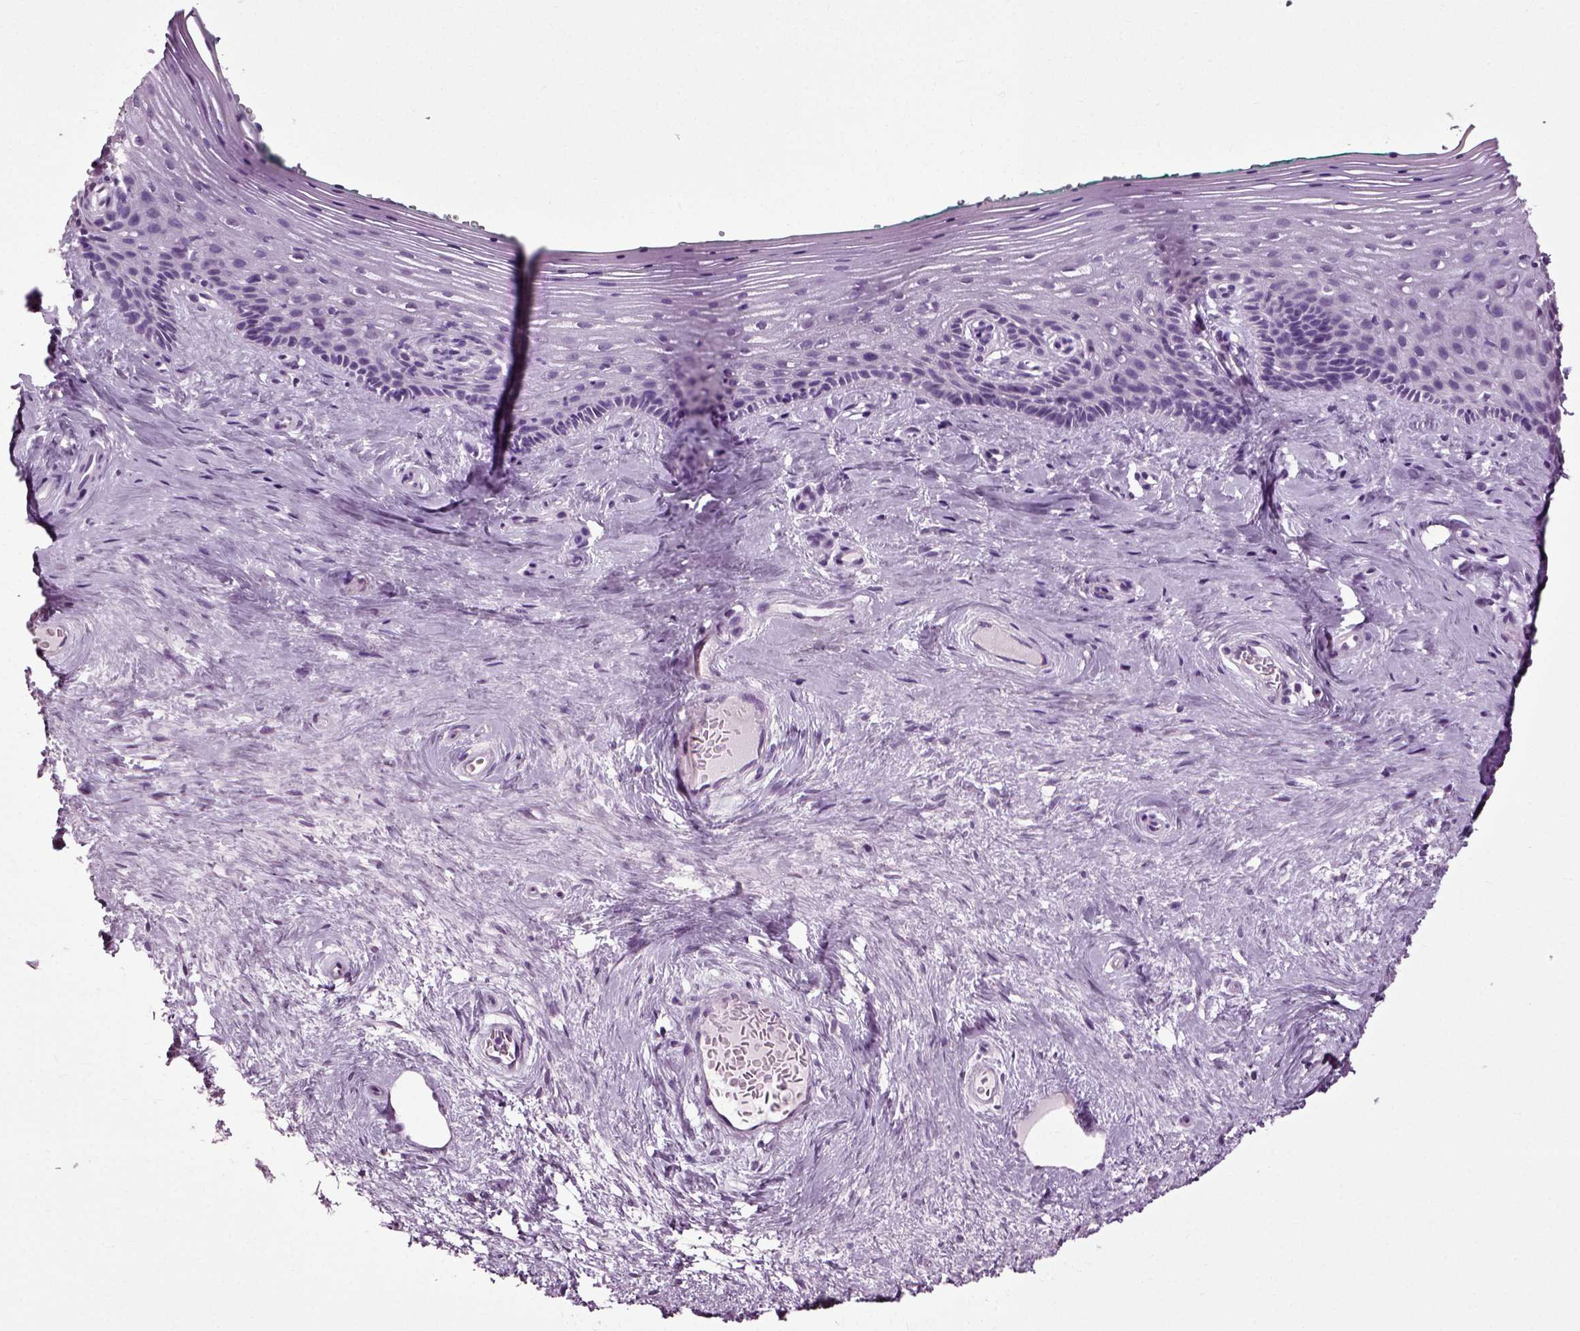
{"staining": {"intensity": "negative", "quantity": "none", "location": "none"}, "tissue": "vagina", "cell_type": "Squamous epithelial cells", "image_type": "normal", "snomed": [{"axis": "morphology", "description": "Normal tissue, NOS"}, {"axis": "topography", "description": "Vagina"}], "caption": "DAB (3,3'-diaminobenzidine) immunohistochemical staining of normal vagina demonstrates no significant positivity in squamous epithelial cells. The staining was performed using DAB (3,3'-diaminobenzidine) to visualize the protein expression in brown, while the nuclei were stained in blue with hematoxylin (Magnification: 20x).", "gene": "SLC26A8", "patient": {"sex": "female", "age": 45}}